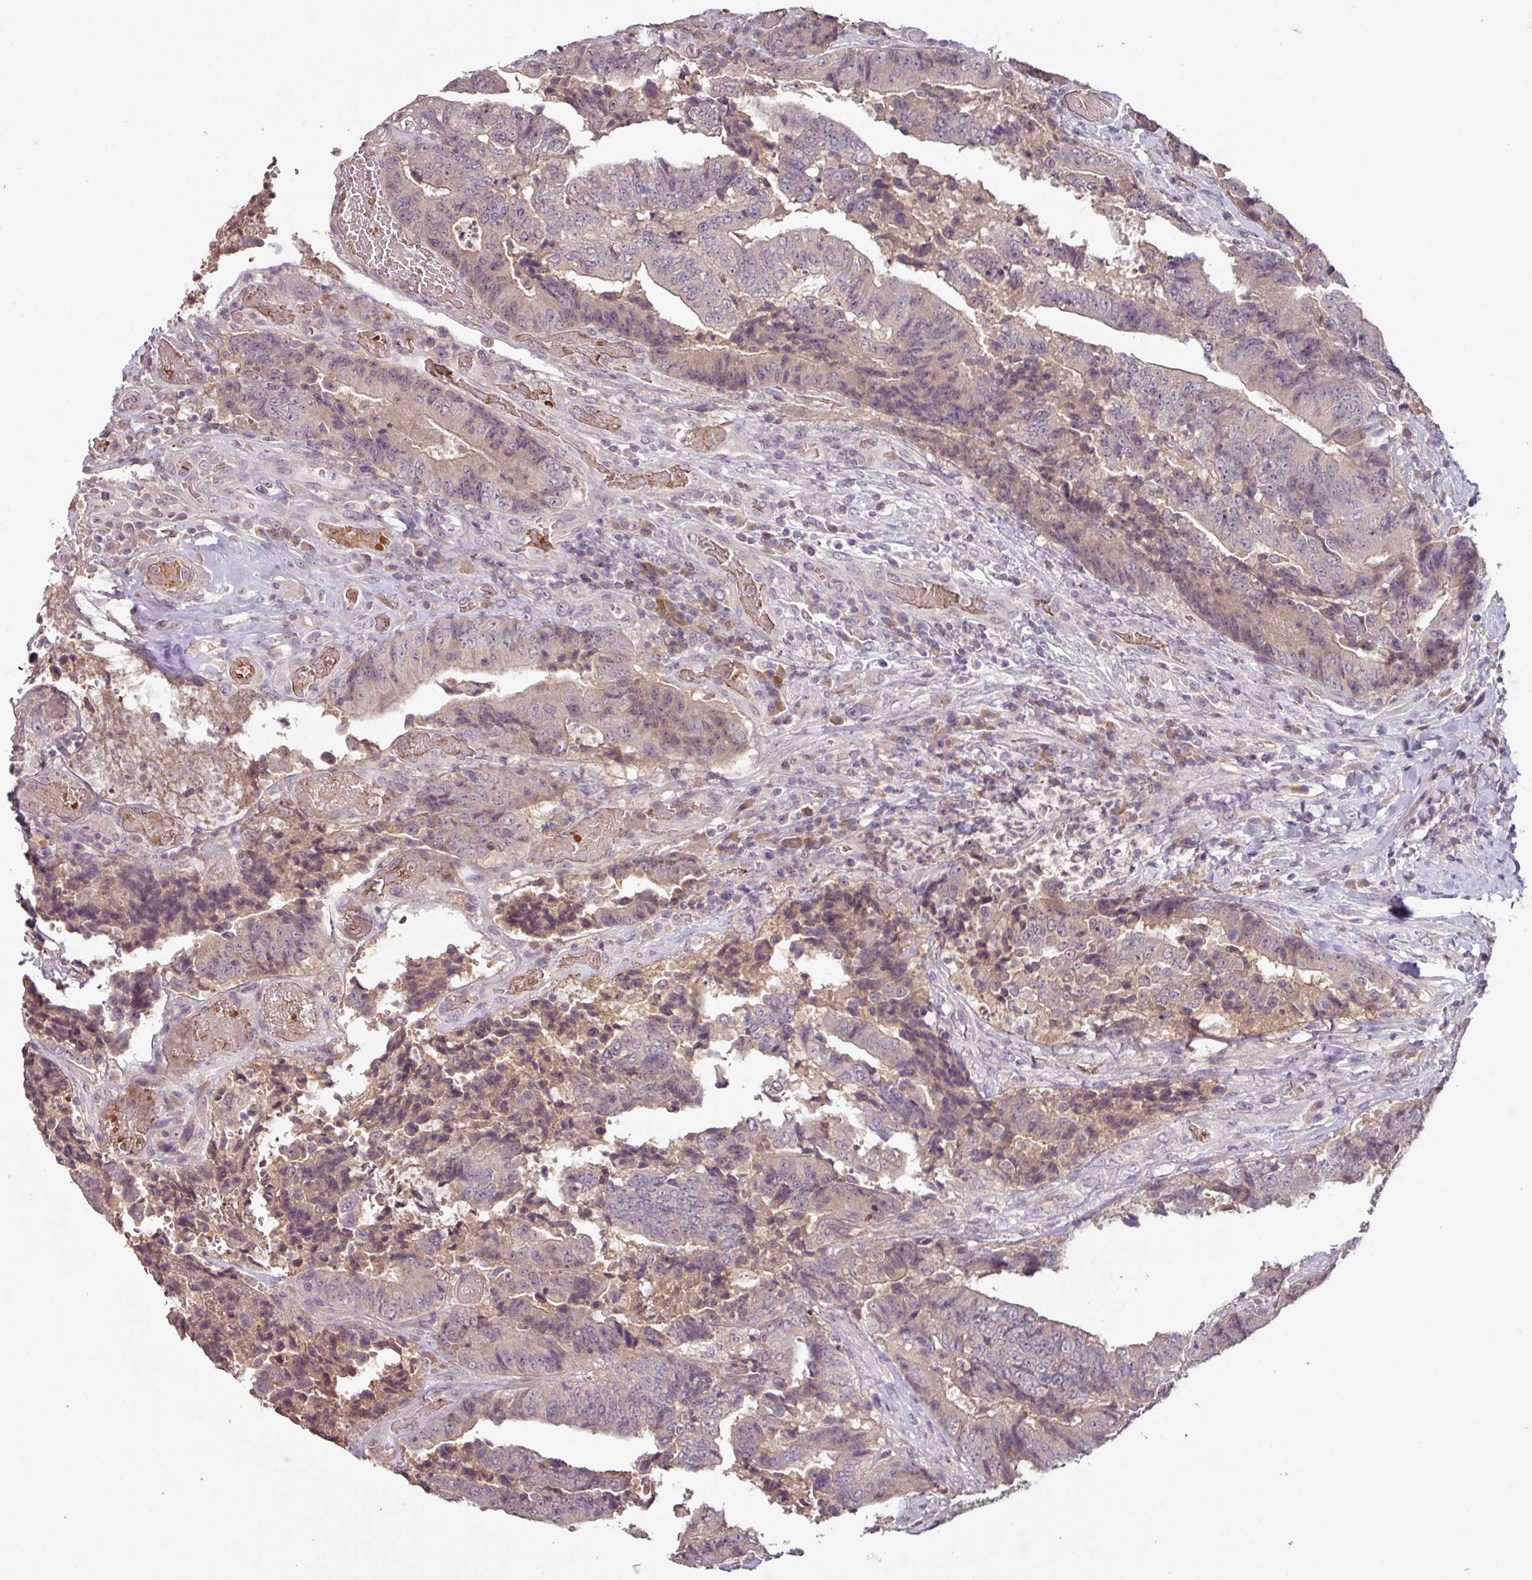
{"staining": {"intensity": "weak", "quantity": "<25%", "location": "cytoplasmic/membranous"}, "tissue": "colorectal cancer", "cell_type": "Tumor cells", "image_type": "cancer", "snomed": [{"axis": "morphology", "description": "Adenocarcinoma, NOS"}, {"axis": "topography", "description": "Rectum"}], "caption": "Immunohistochemistry (IHC) of human adenocarcinoma (colorectal) shows no staining in tumor cells.", "gene": "SLC5A10", "patient": {"sex": "male", "age": 72}}